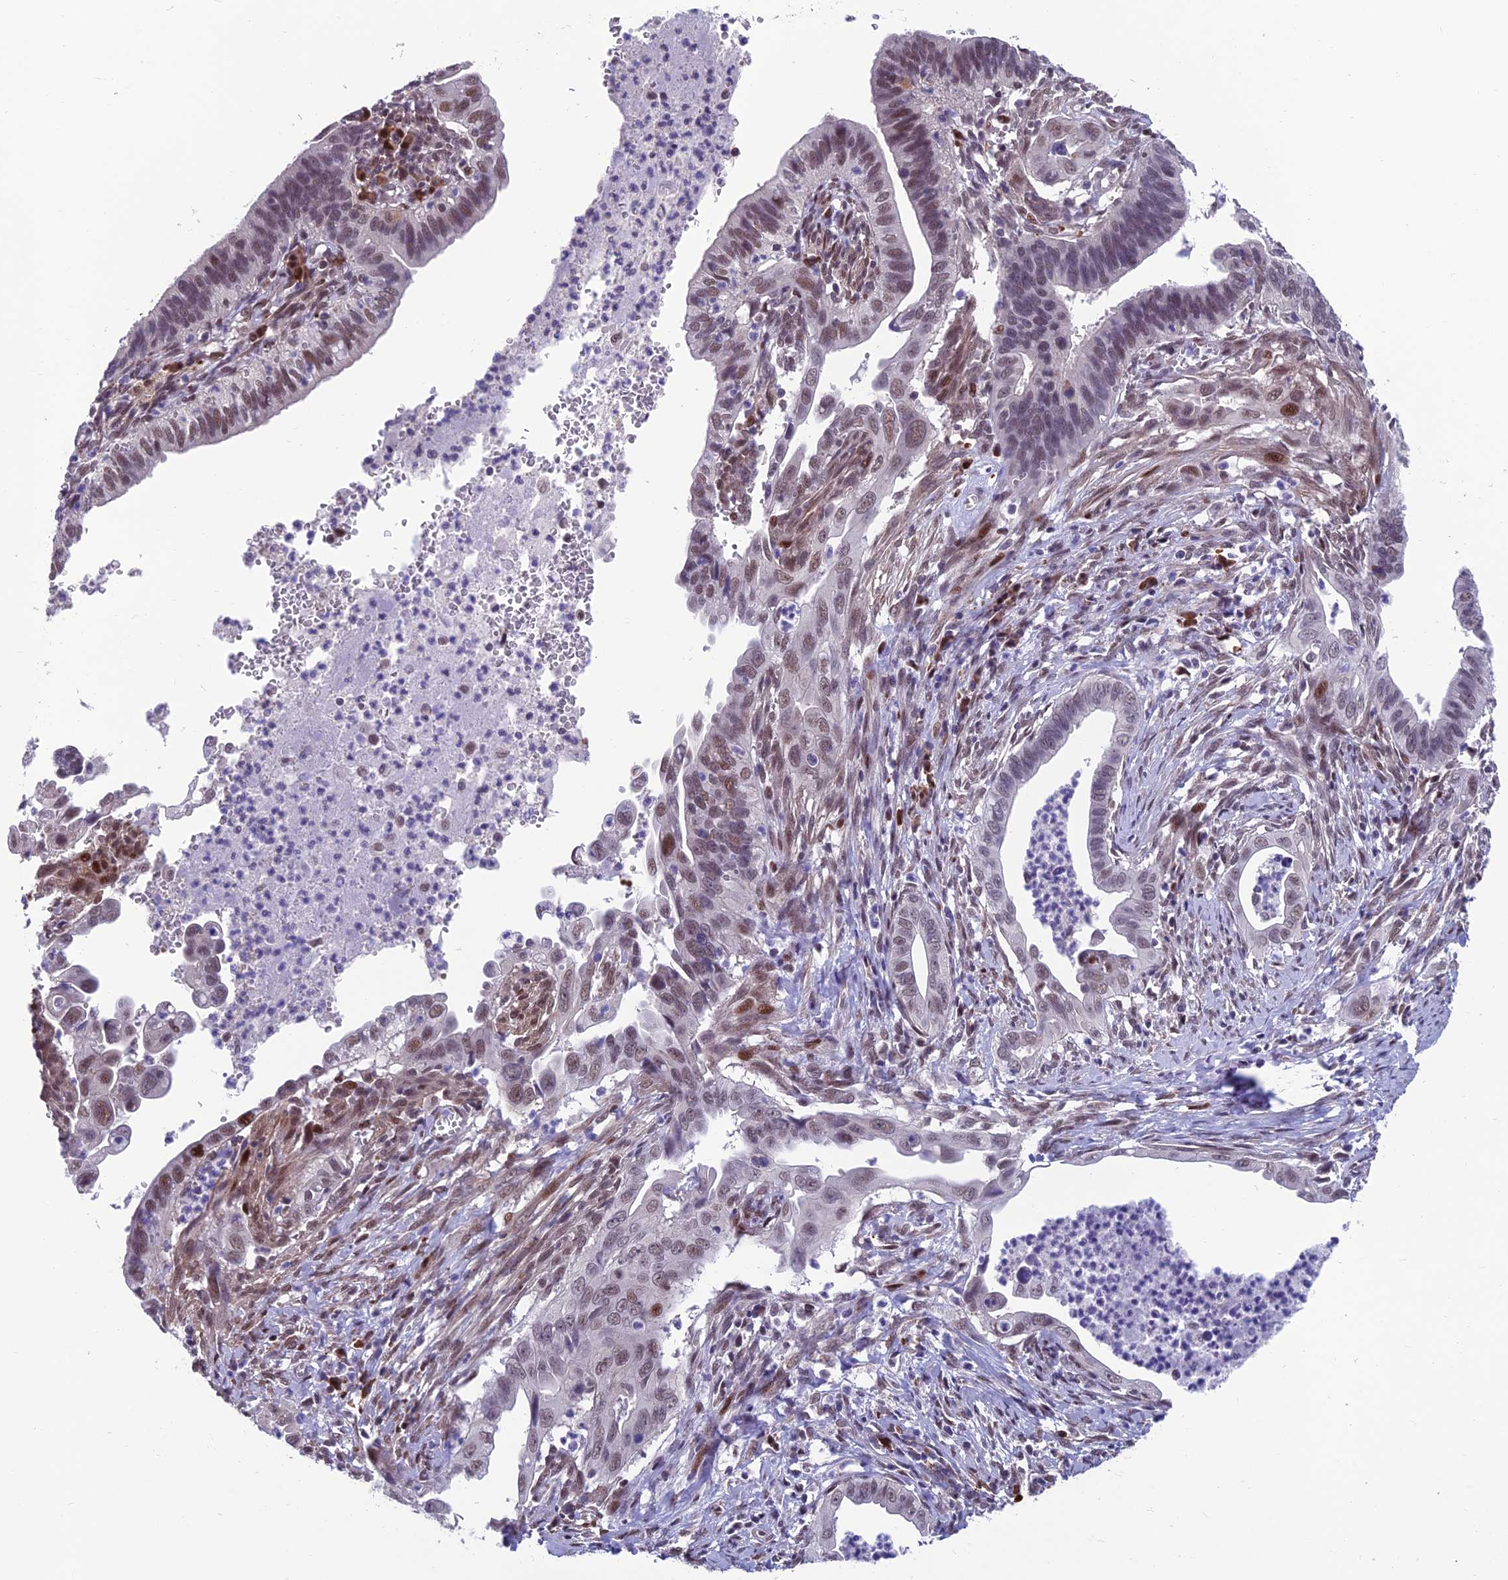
{"staining": {"intensity": "moderate", "quantity": "<25%", "location": "nuclear"}, "tissue": "cervical cancer", "cell_type": "Tumor cells", "image_type": "cancer", "snomed": [{"axis": "morphology", "description": "Adenocarcinoma, NOS"}, {"axis": "topography", "description": "Cervix"}], "caption": "Protein staining of cervical cancer tissue demonstrates moderate nuclear positivity in approximately <25% of tumor cells.", "gene": "KIAA1191", "patient": {"sex": "female", "age": 42}}